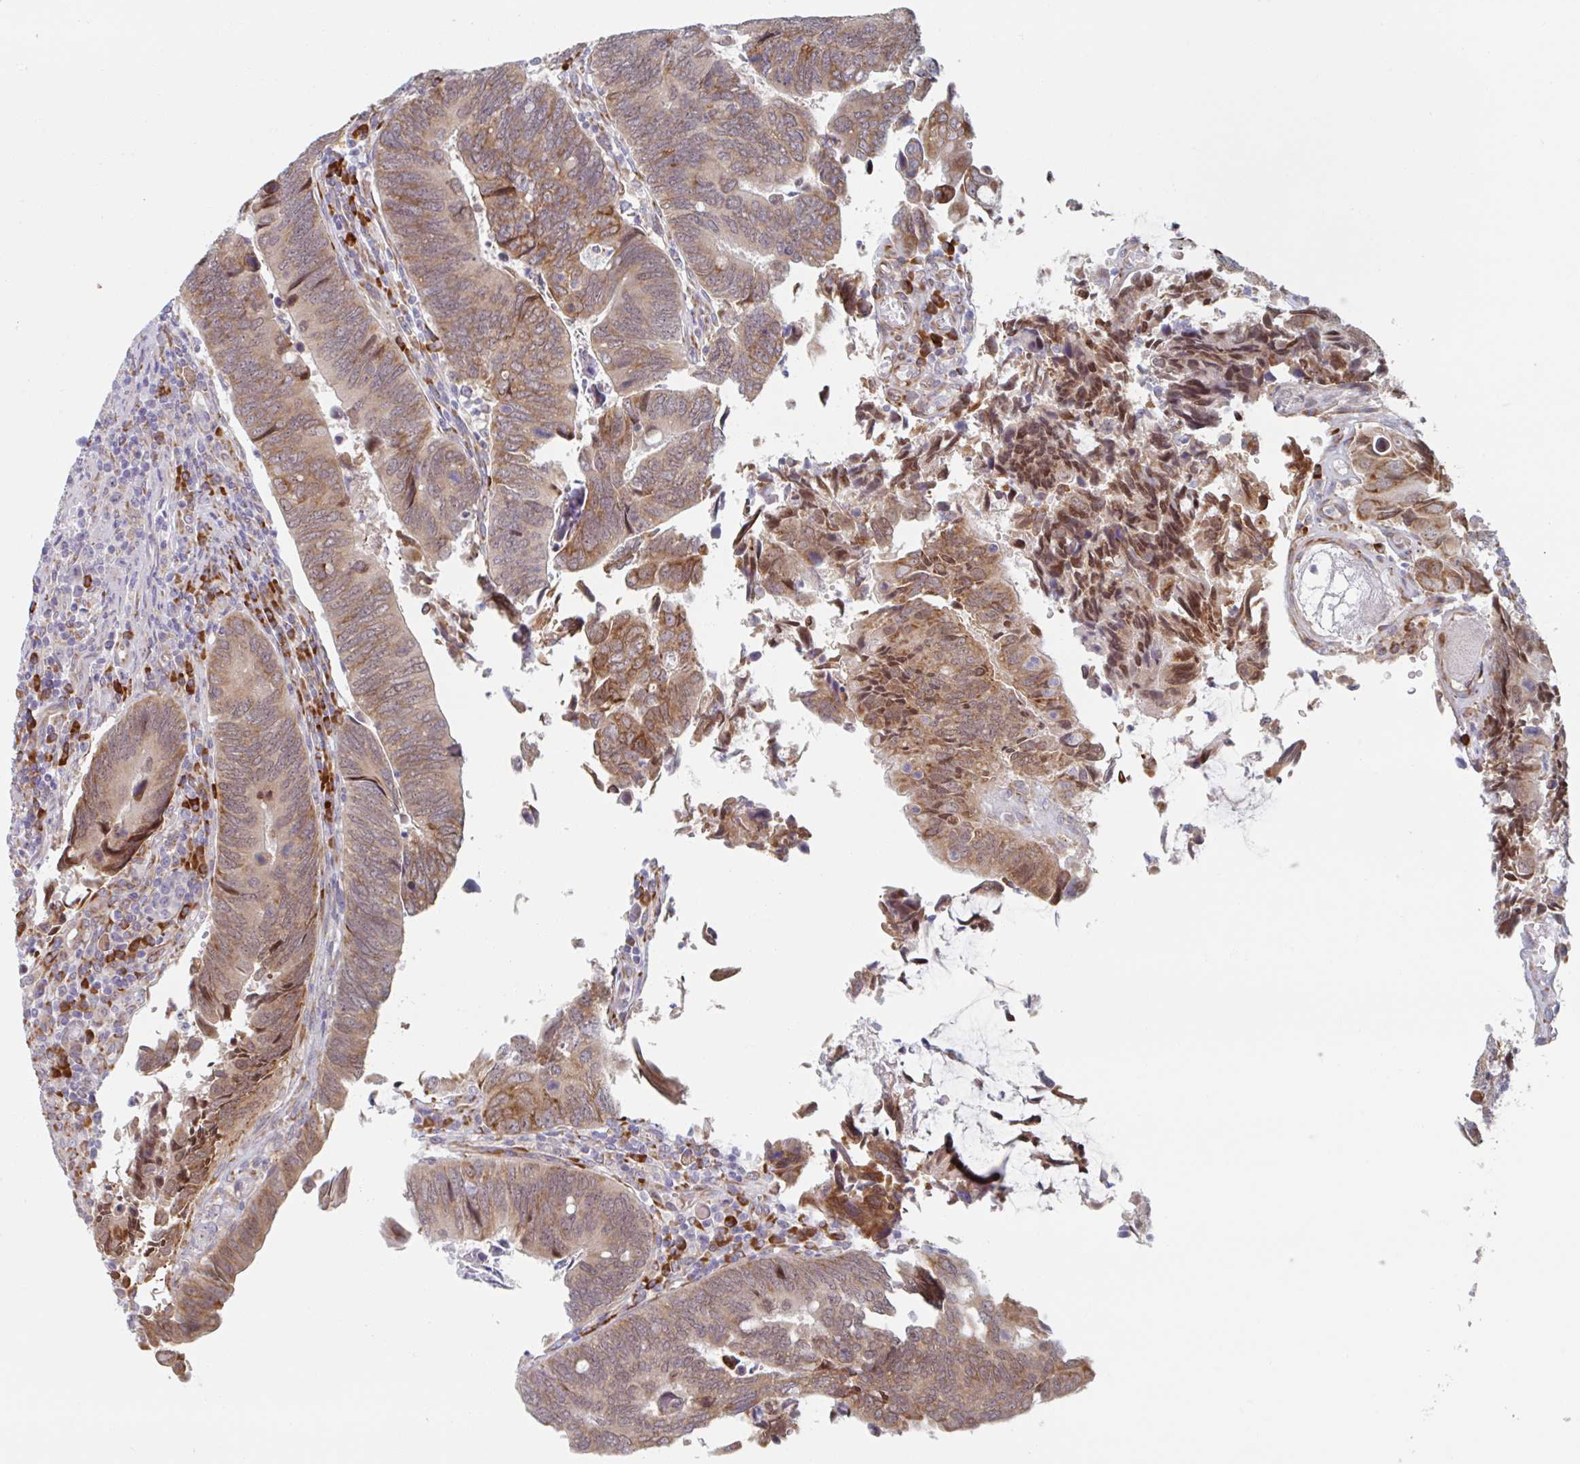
{"staining": {"intensity": "weak", "quantity": ">75%", "location": "cytoplasmic/membranous"}, "tissue": "colorectal cancer", "cell_type": "Tumor cells", "image_type": "cancer", "snomed": [{"axis": "morphology", "description": "Adenocarcinoma, NOS"}, {"axis": "topography", "description": "Colon"}], "caption": "Protein positivity by immunohistochemistry (IHC) exhibits weak cytoplasmic/membranous staining in about >75% of tumor cells in adenocarcinoma (colorectal).", "gene": "TRAPPC10", "patient": {"sex": "male", "age": 87}}